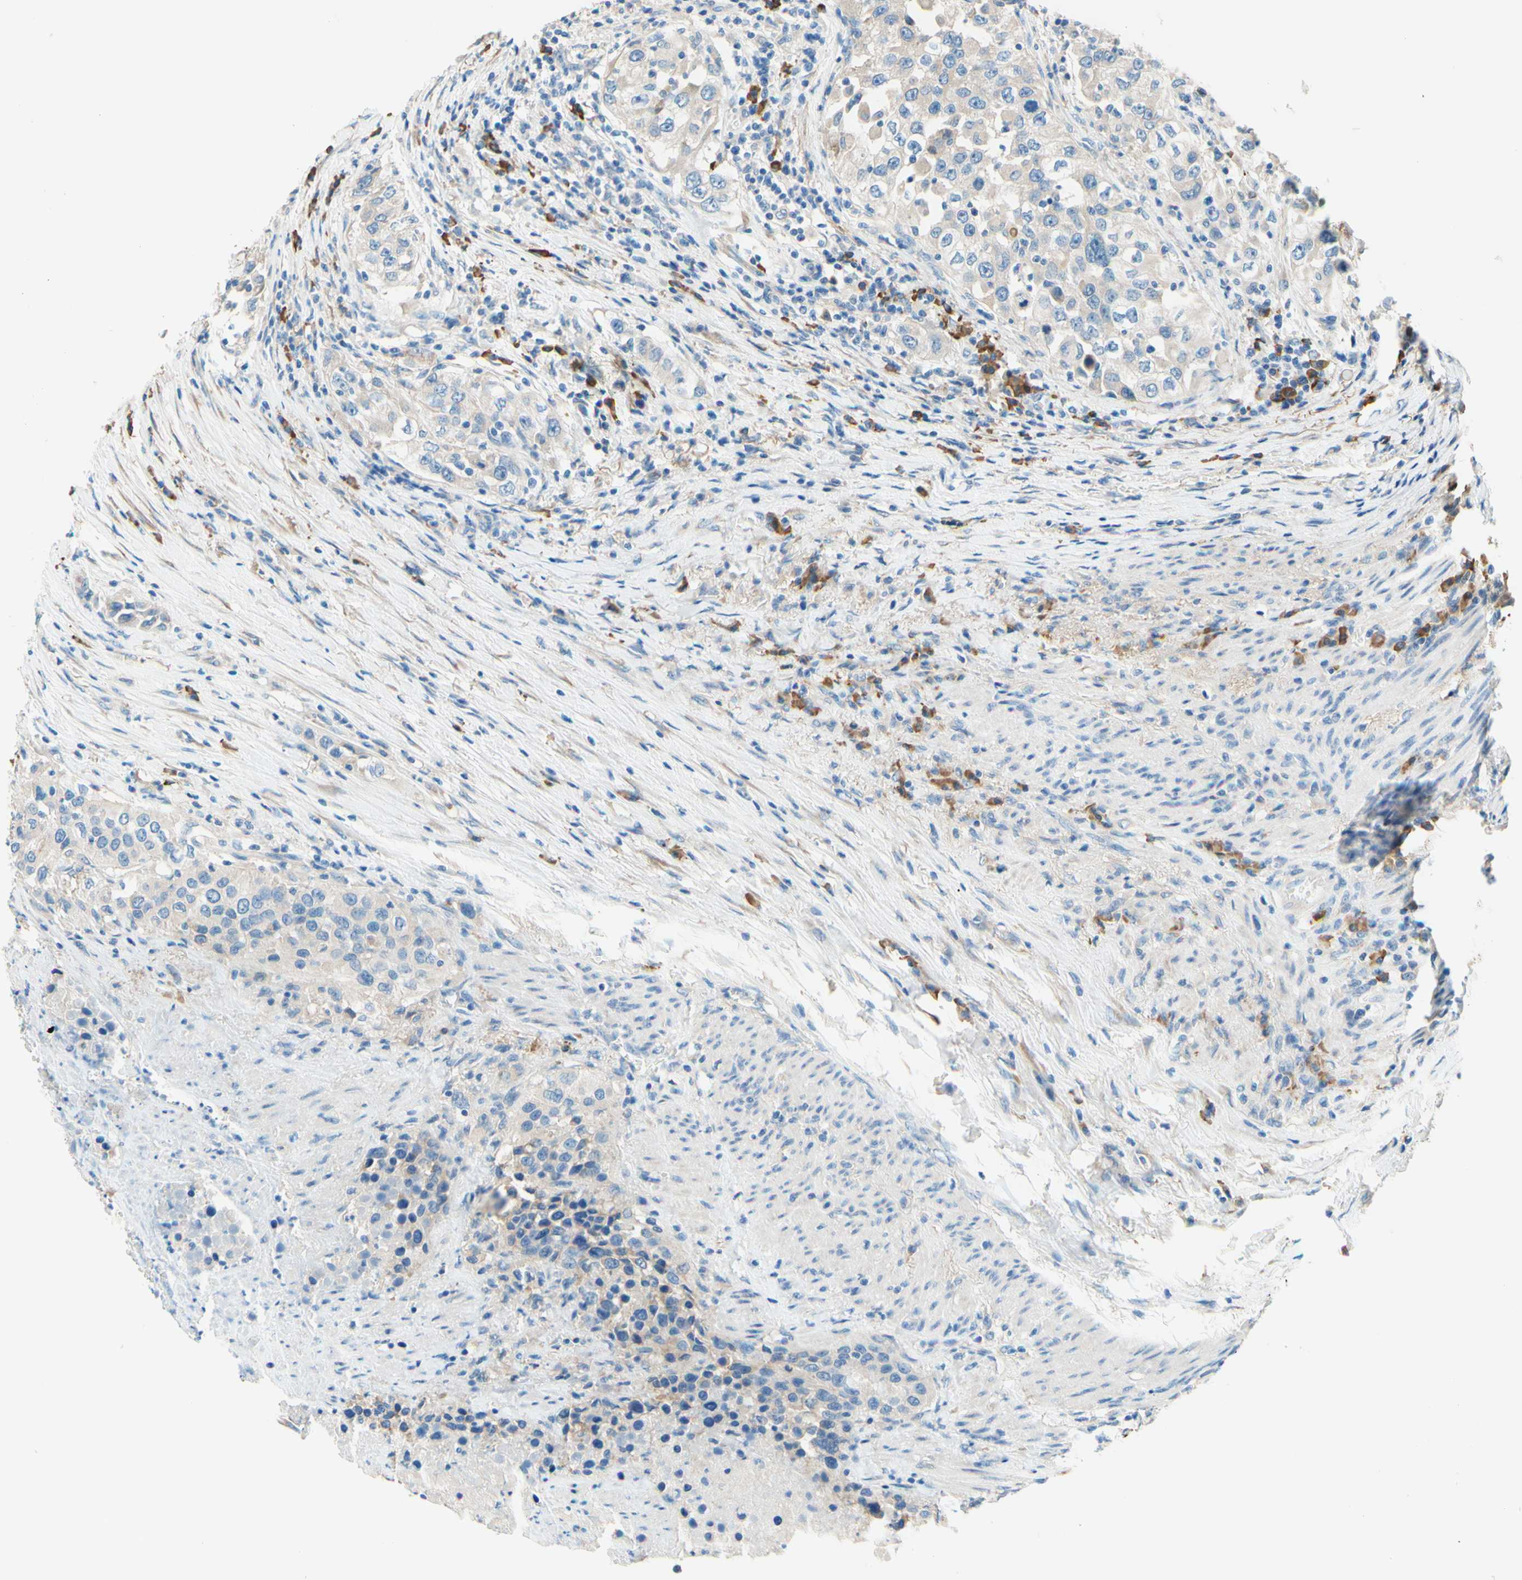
{"staining": {"intensity": "negative", "quantity": "none", "location": "none"}, "tissue": "urothelial cancer", "cell_type": "Tumor cells", "image_type": "cancer", "snomed": [{"axis": "morphology", "description": "Urothelial carcinoma, High grade"}, {"axis": "topography", "description": "Urinary bladder"}], "caption": "Immunohistochemical staining of human urothelial carcinoma (high-grade) displays no significant positivity in tumor cells.", "gene": "PASD1", "patient": {"sex": "female", "age": 80}}